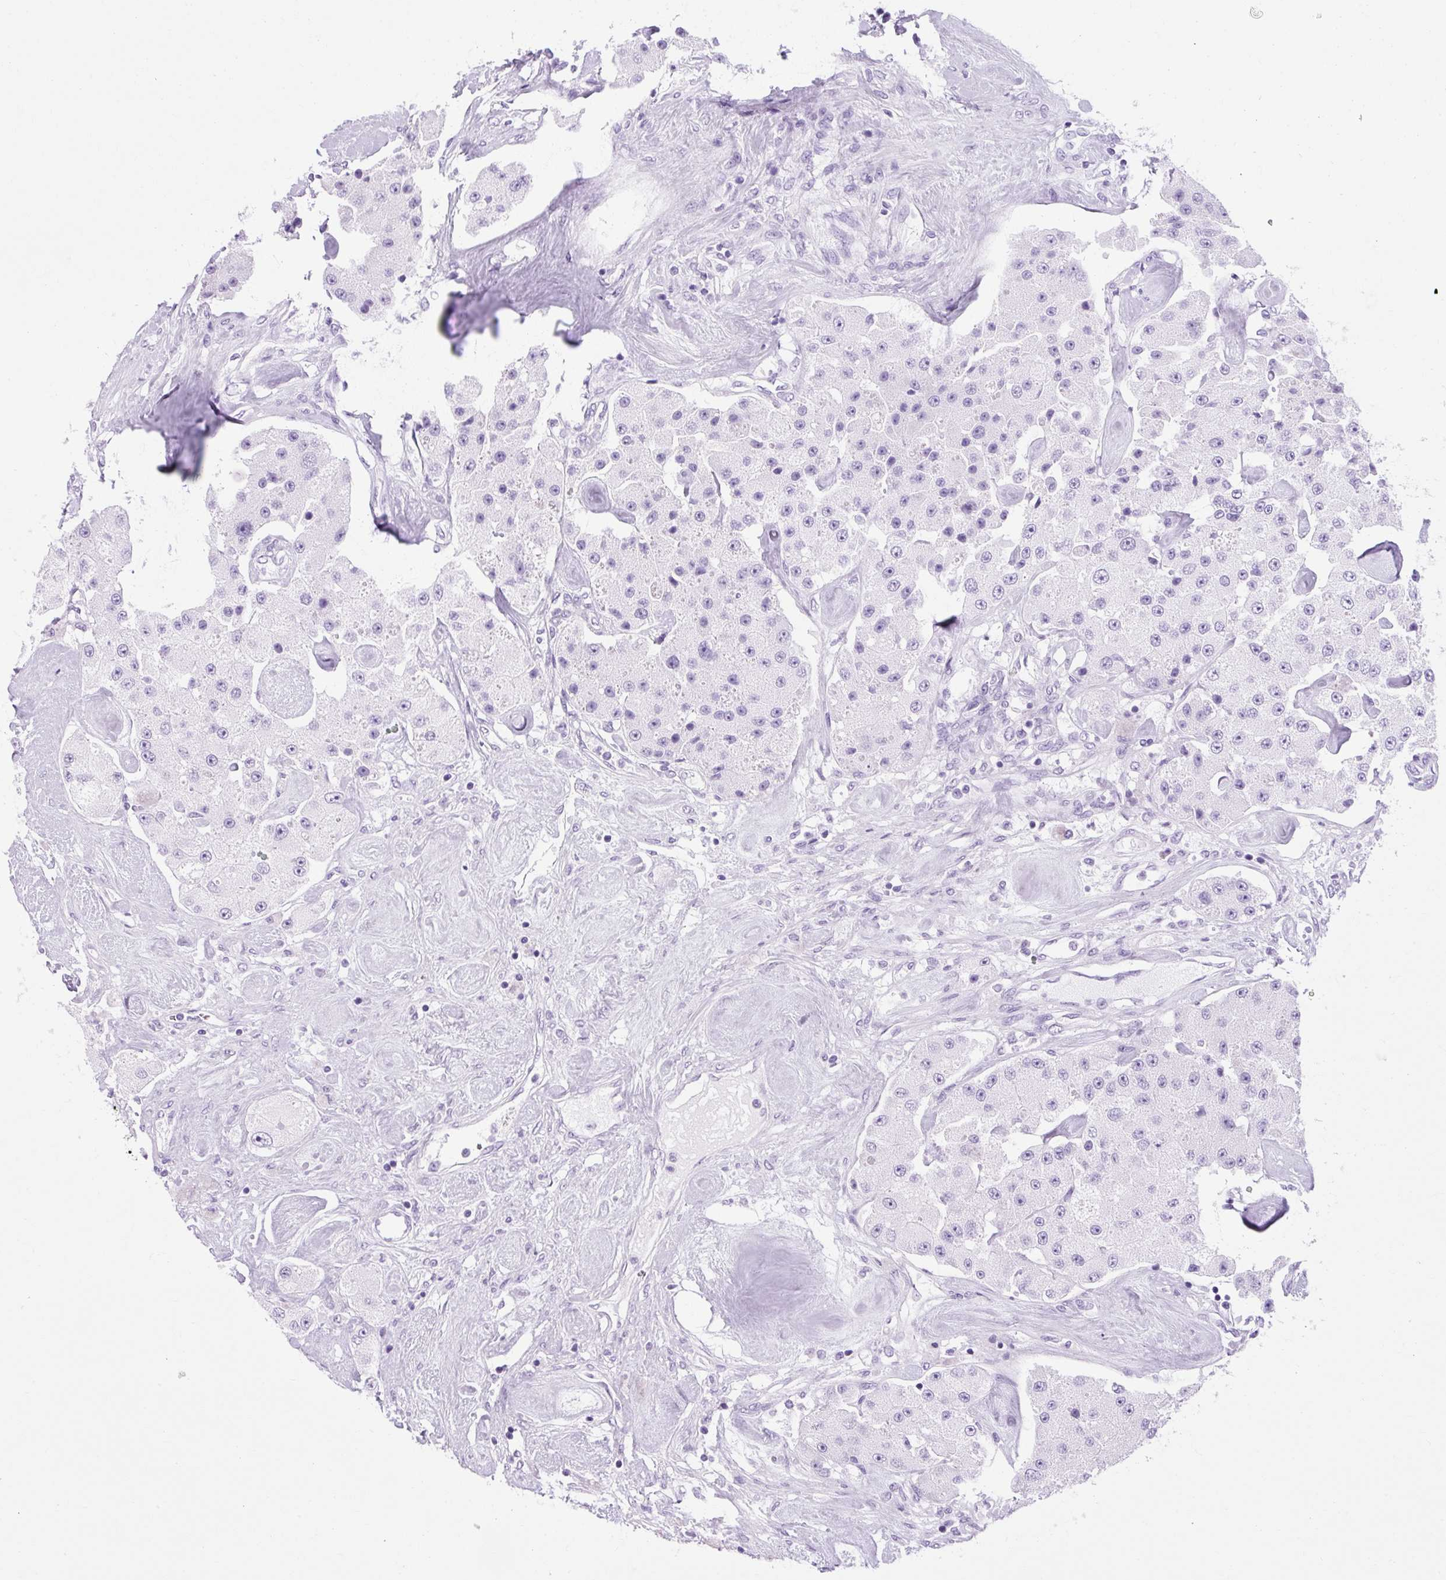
{"staining": {"intensity": "negative", "quantity": "none", "location": "none"}, "tissue": "carcinoid", "cell_type": "Tumor cells", "image_type": "cancer", "snomed": [{"axis": "morphology", "description": "Carcinoid, malignant, NOS"}, {"axis": "topography", "description": "Pancreas"}], "caption": "High power microscopy photomicrograph of an immunohistochemistry photomicrograph of carcinoid, revealing no significant expression in tumor cells.", "gene": "B3GNT4", "patient": {"sex": "male", "age": 41}}